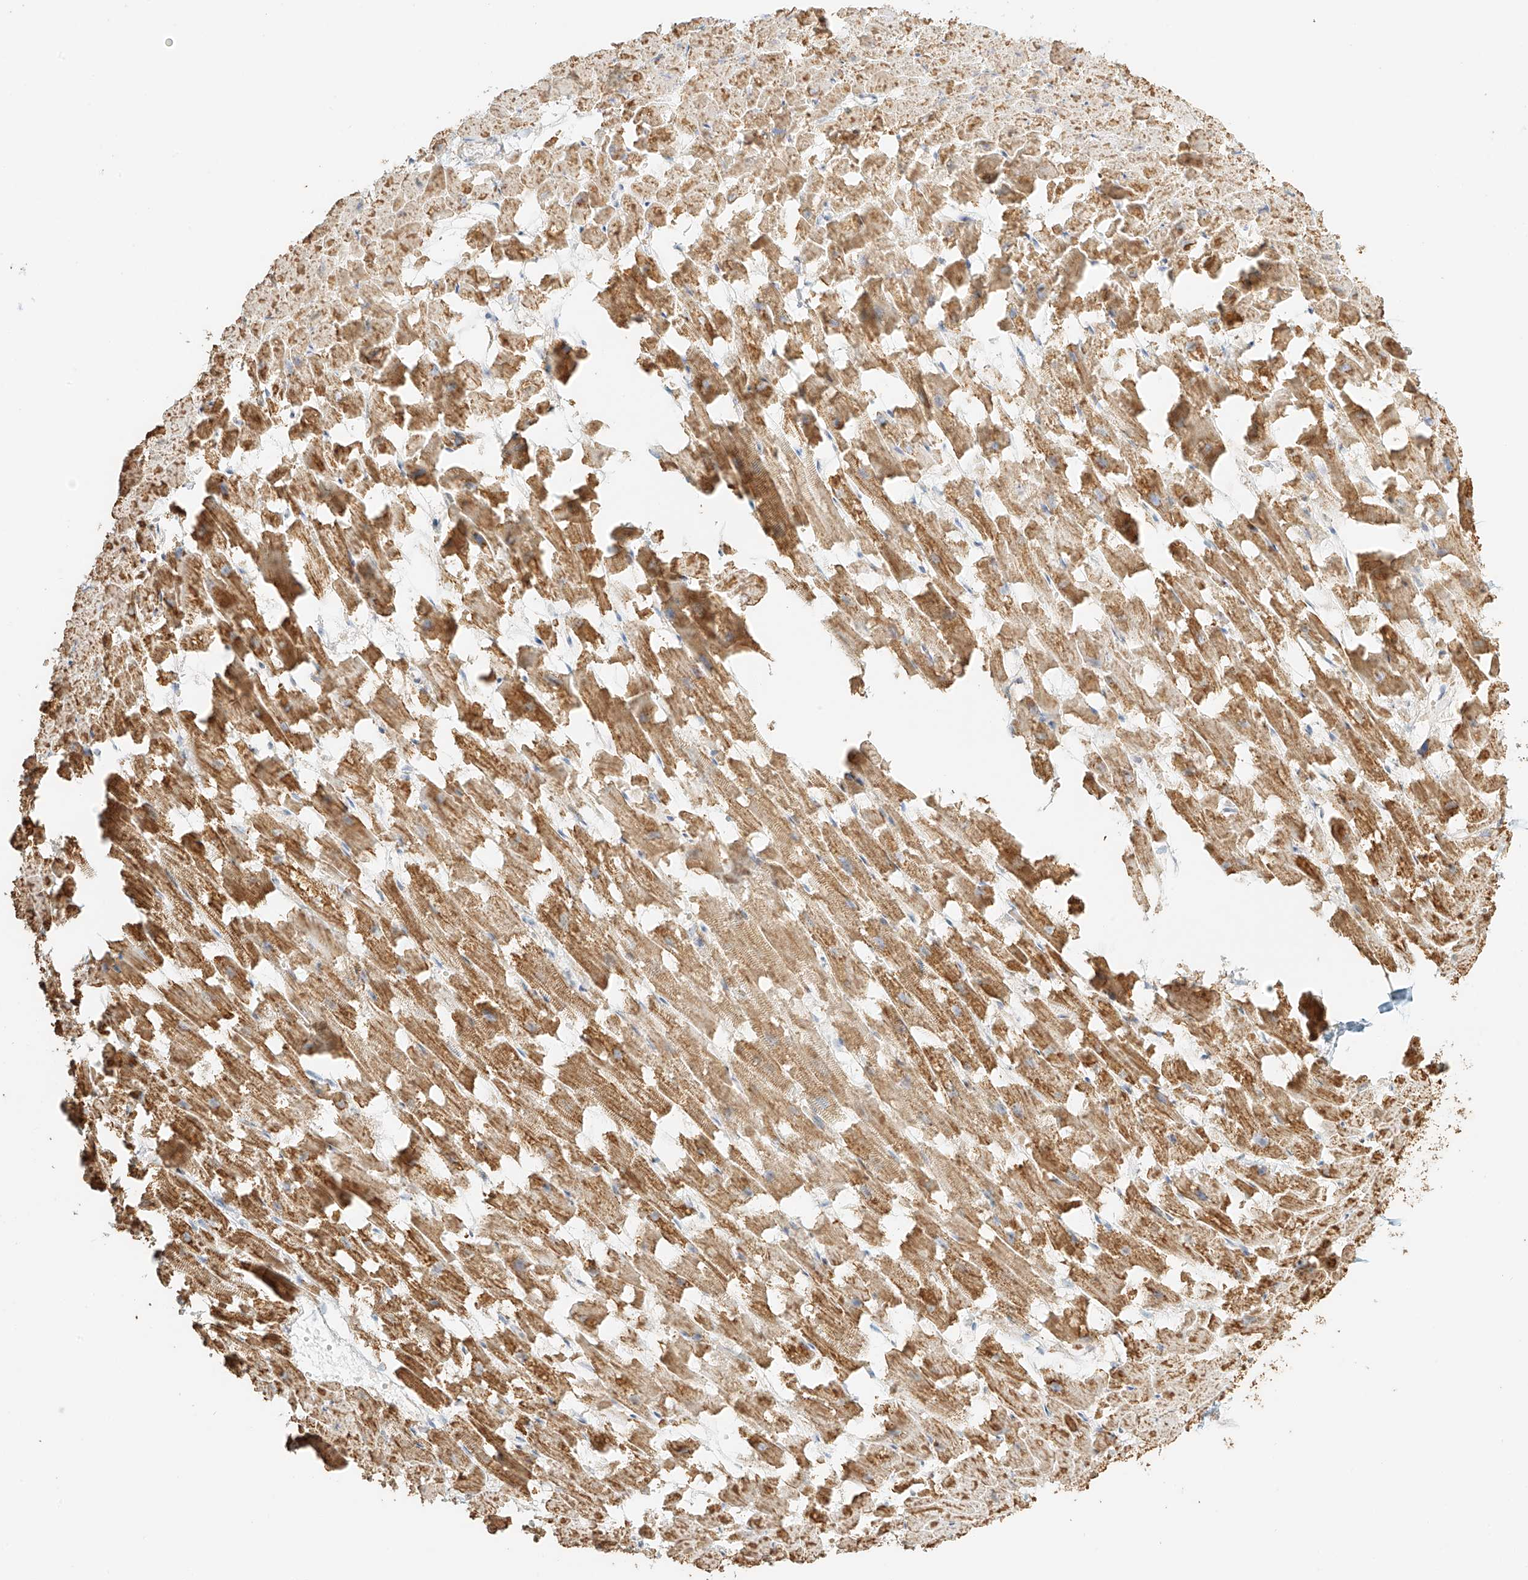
{"staining": {"intensity": "moderate", "quantity": ">75%", "location": "cytoplasmic/membranous"}, "tissue": "heart muscle", "cell_type": "Cardiomyocytes", "image_type": "normal", "snomed": [{"axis": "morphology", "description": "Normal tissue, NOS"}, {"axis": "topography", "description": "Heart"}], "caption": "Protein expression analysis of normal human heart muscle reveals moderate cytoplasmic/membranous expression in approximately >75% of cardiomyocytes. (IHC, brightfield microscopy, high magnification).", "gene": "MIPEP", "patient": {"sex": "female", "age": 64}}